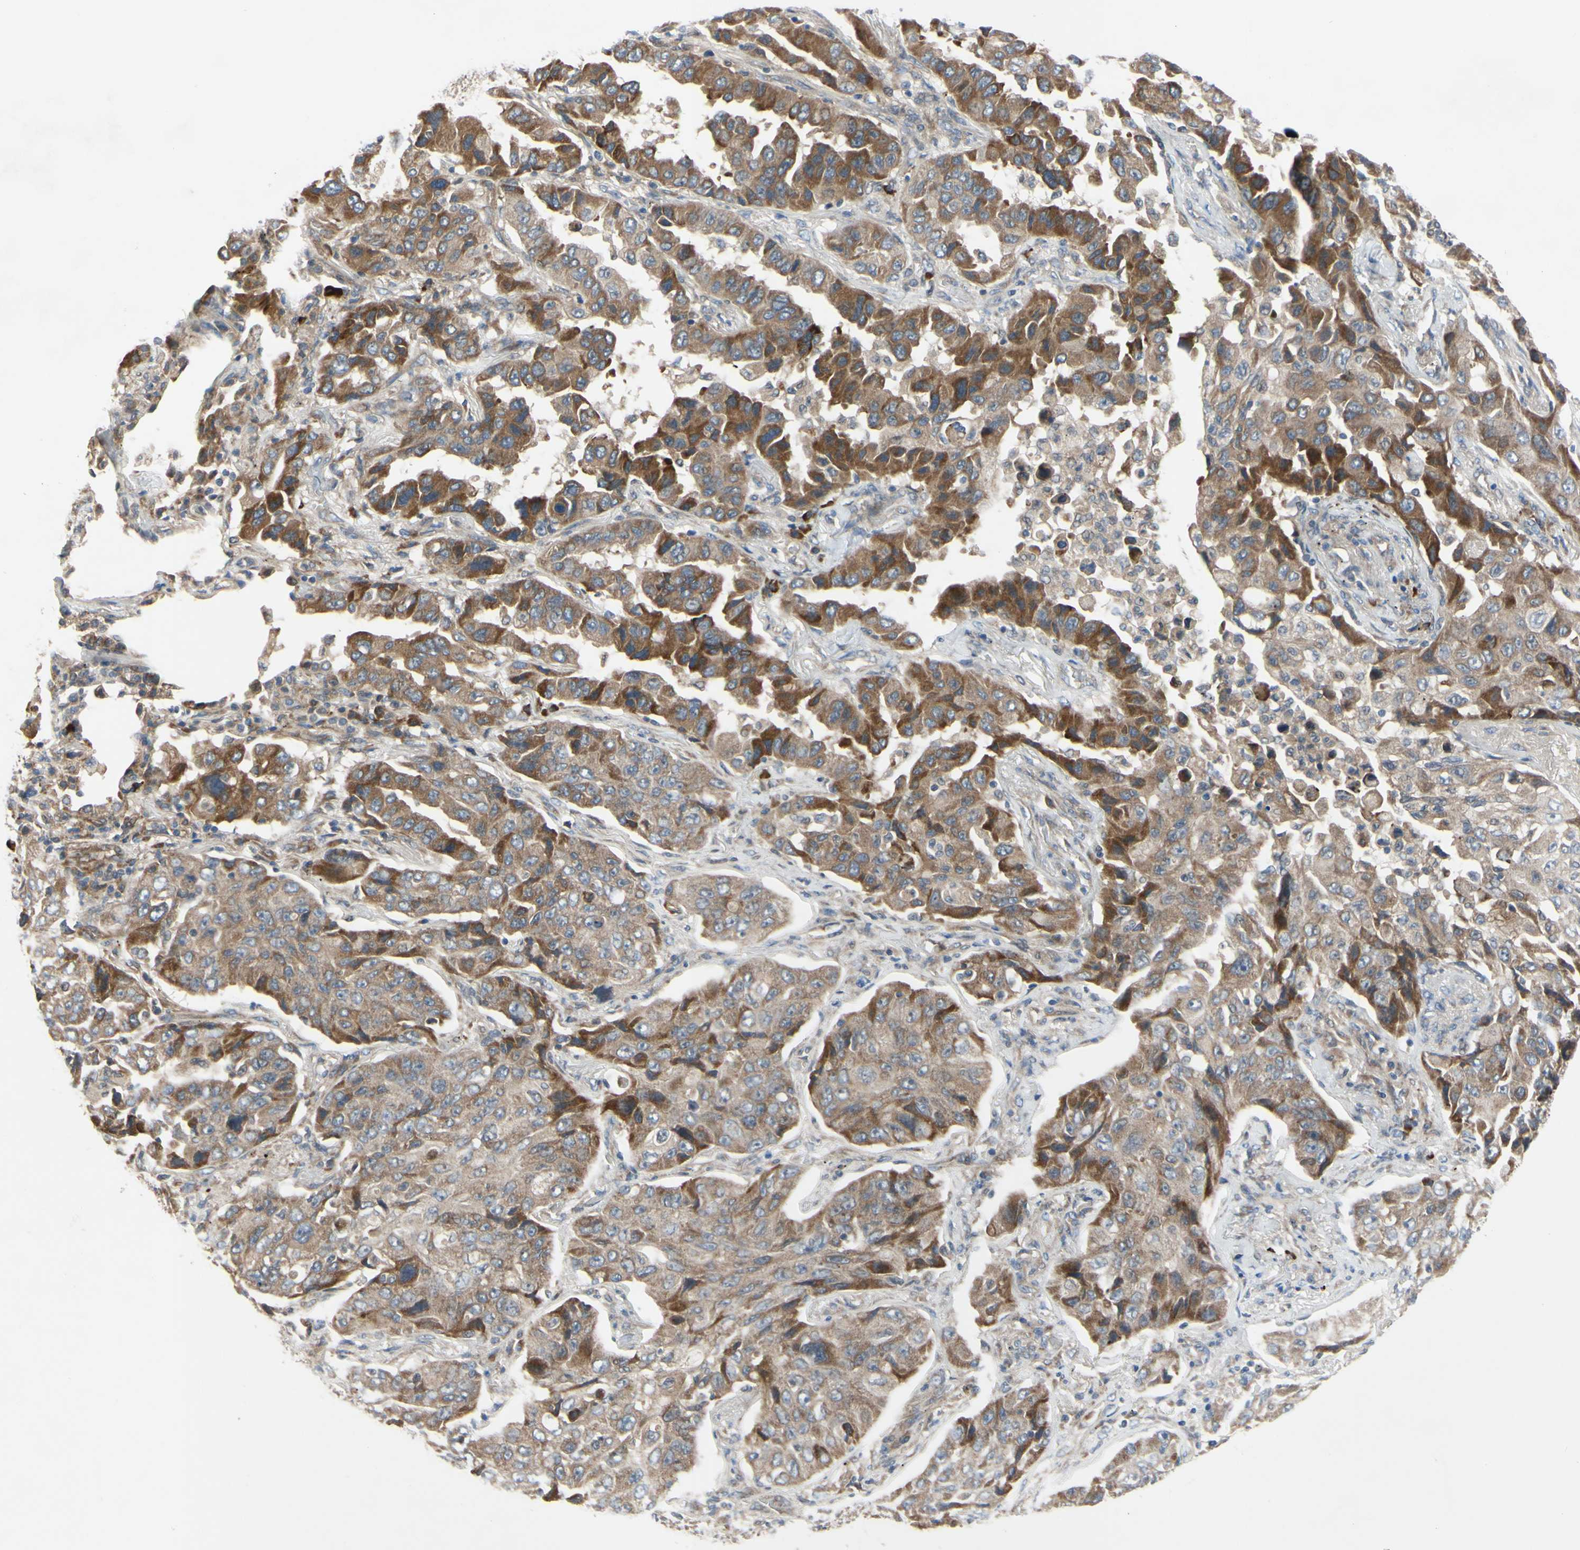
{"staining": {"intensity": "moderate", "quantity": ">75%", "location": "cytoplasmic/membranous"}, "tissue": "lung cancer", "cell_type": "Tumor cells", "image_type": "cancer", "snomed": [{"axis": "morphology", "description": "Adenocarcinoma, NOS"}, {"axis": "topography", "description": "Lung"}], "caption": "Immunohistochemistry of human lung cancer (adenocarcinoma) demonstrates medium levels of moderate cytoplasmic/membranous expression in approximately >75% of tumor cells.", "gene": "XIAP", "patient": {"sex": "female", "age": 65}}